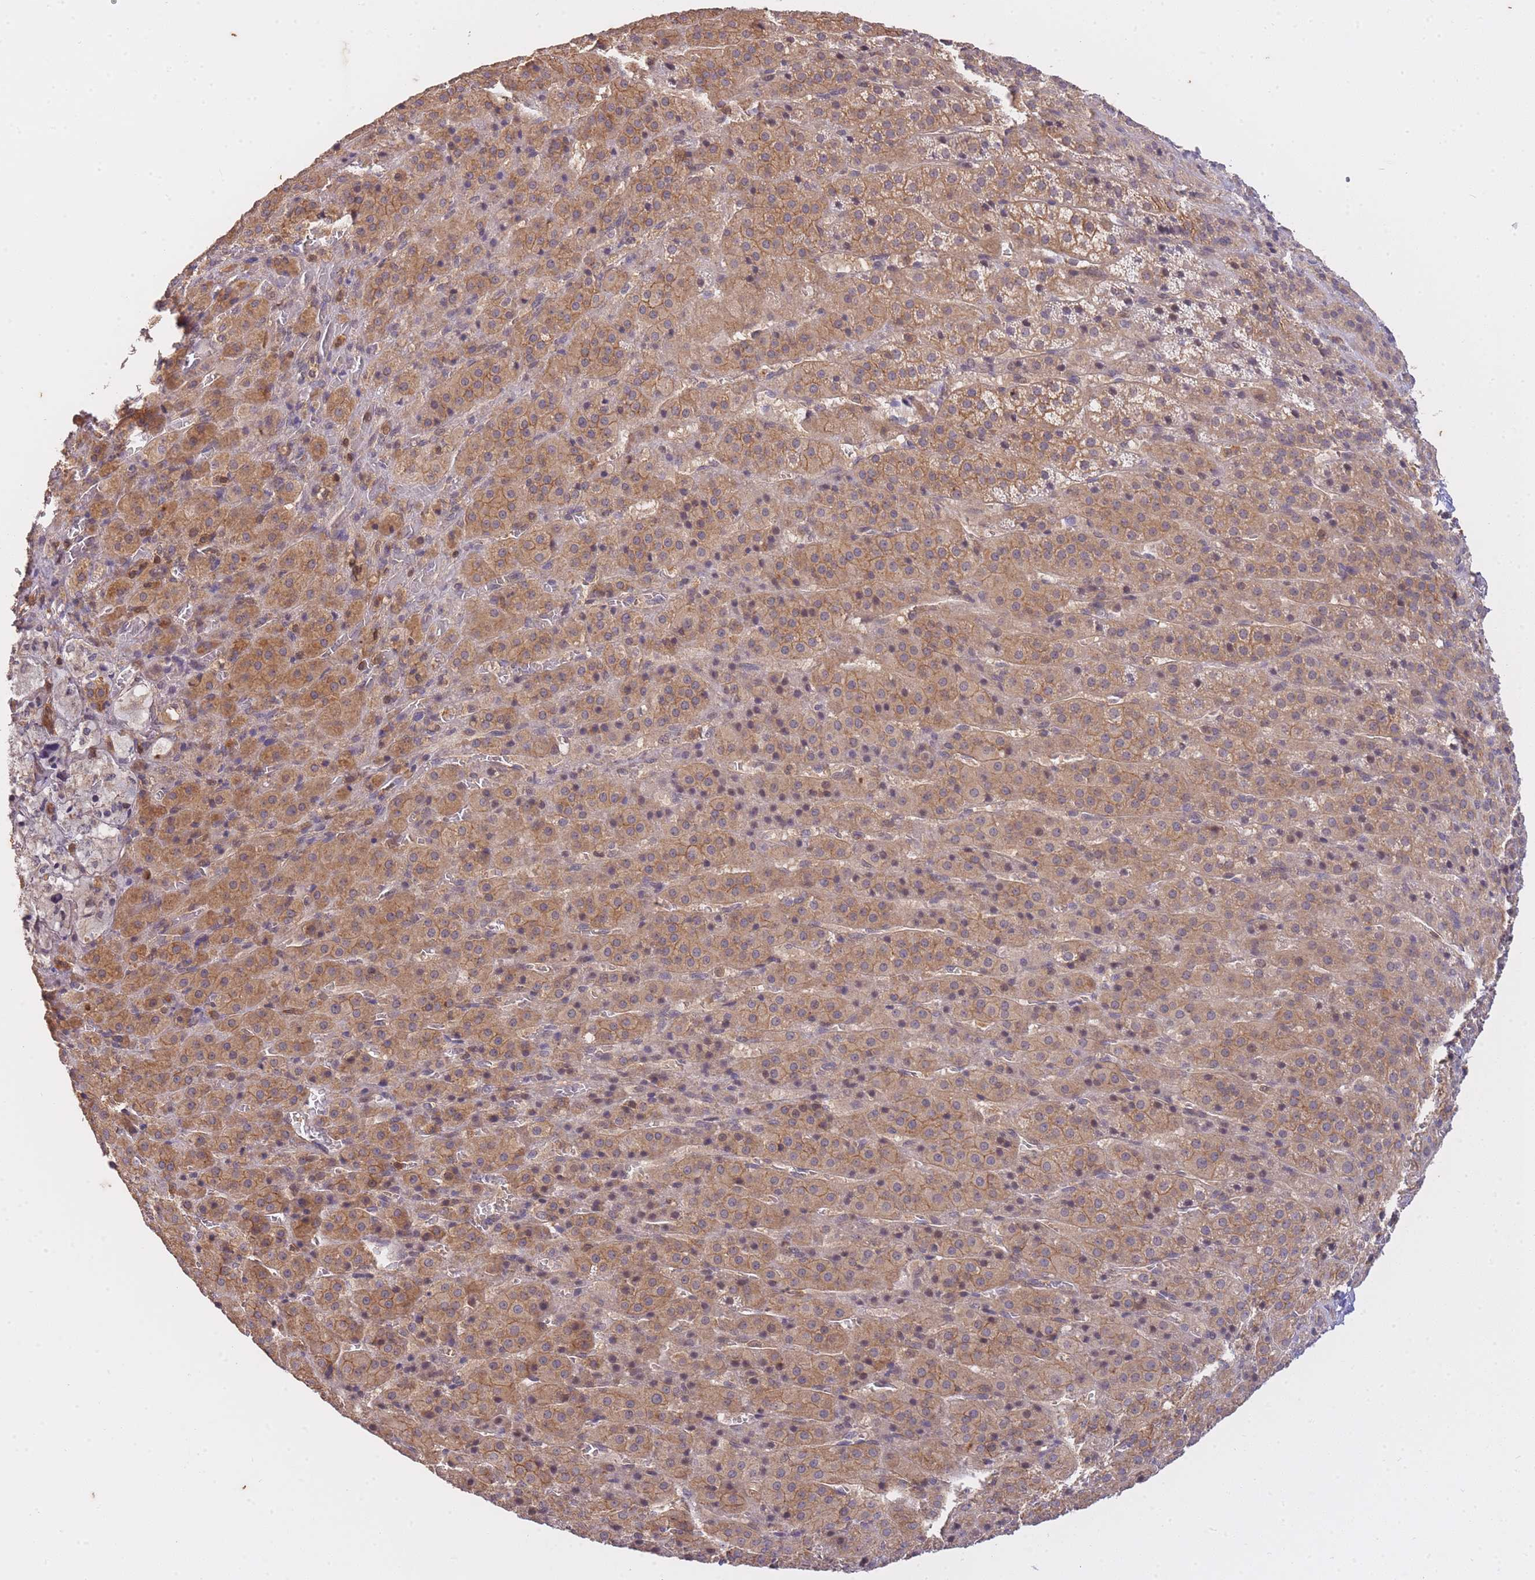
{"staining": {"intensity": "strong", "quantity": ">75%", "location": "cytoplasmic/membranous"}, "tissue": "adrenal gland", "cell_type": "Glandular cells", "image_type": "normal", "snomed": [{"axis": "morphology", "description": "Normal tissue, NOS"}, {"axis": "topography", "description": "Adrenal gland"}], "caption": "Adrenal gland stained for a protein shows strong cytoplasmic/membranous positivity in glandular cells.", "gene": "ST8SIA4", "patient": {"sex": "female", "age": 41}}